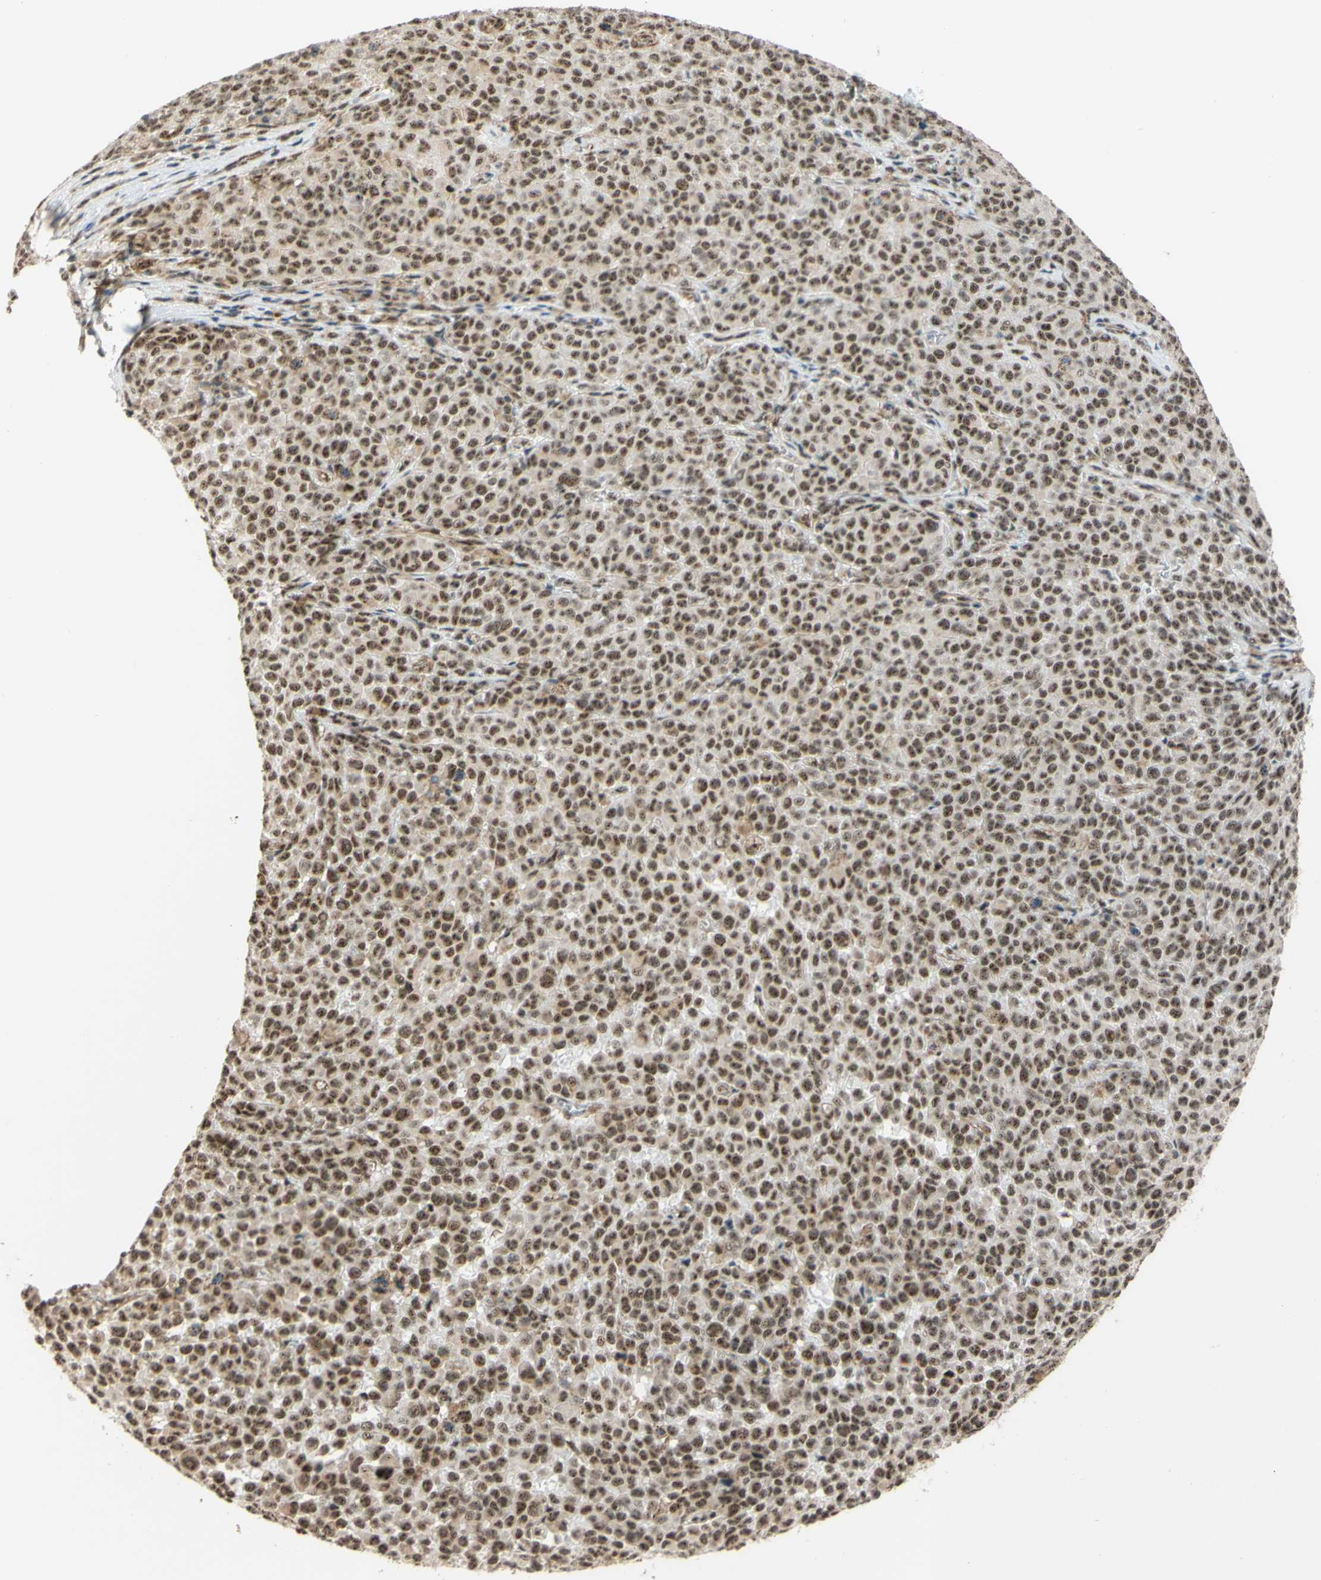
{"staining": {"intensity": "moderate", "quantity": ">75%", "location": "nuclear"}, "tissue": "melanoma", "cell_type": "Tumor cells", "image_type": "cancer", "snomed": [{"axis": "morphology", "description": "Malignant melanoma, NOS"}, {"axis": "topography", "description": "Skin"}], "caption": "A medium amount of moderate nuclear positivity is appreciated in approximately >75% of tumor cells in malignant melanoma tissue. (Stains: DAB in brown, nuclei in blue, Microscopy: brightfield microscopy at high magnification).", "gene": "SAP18", "patient": {"sex": "female", "age": 82}}